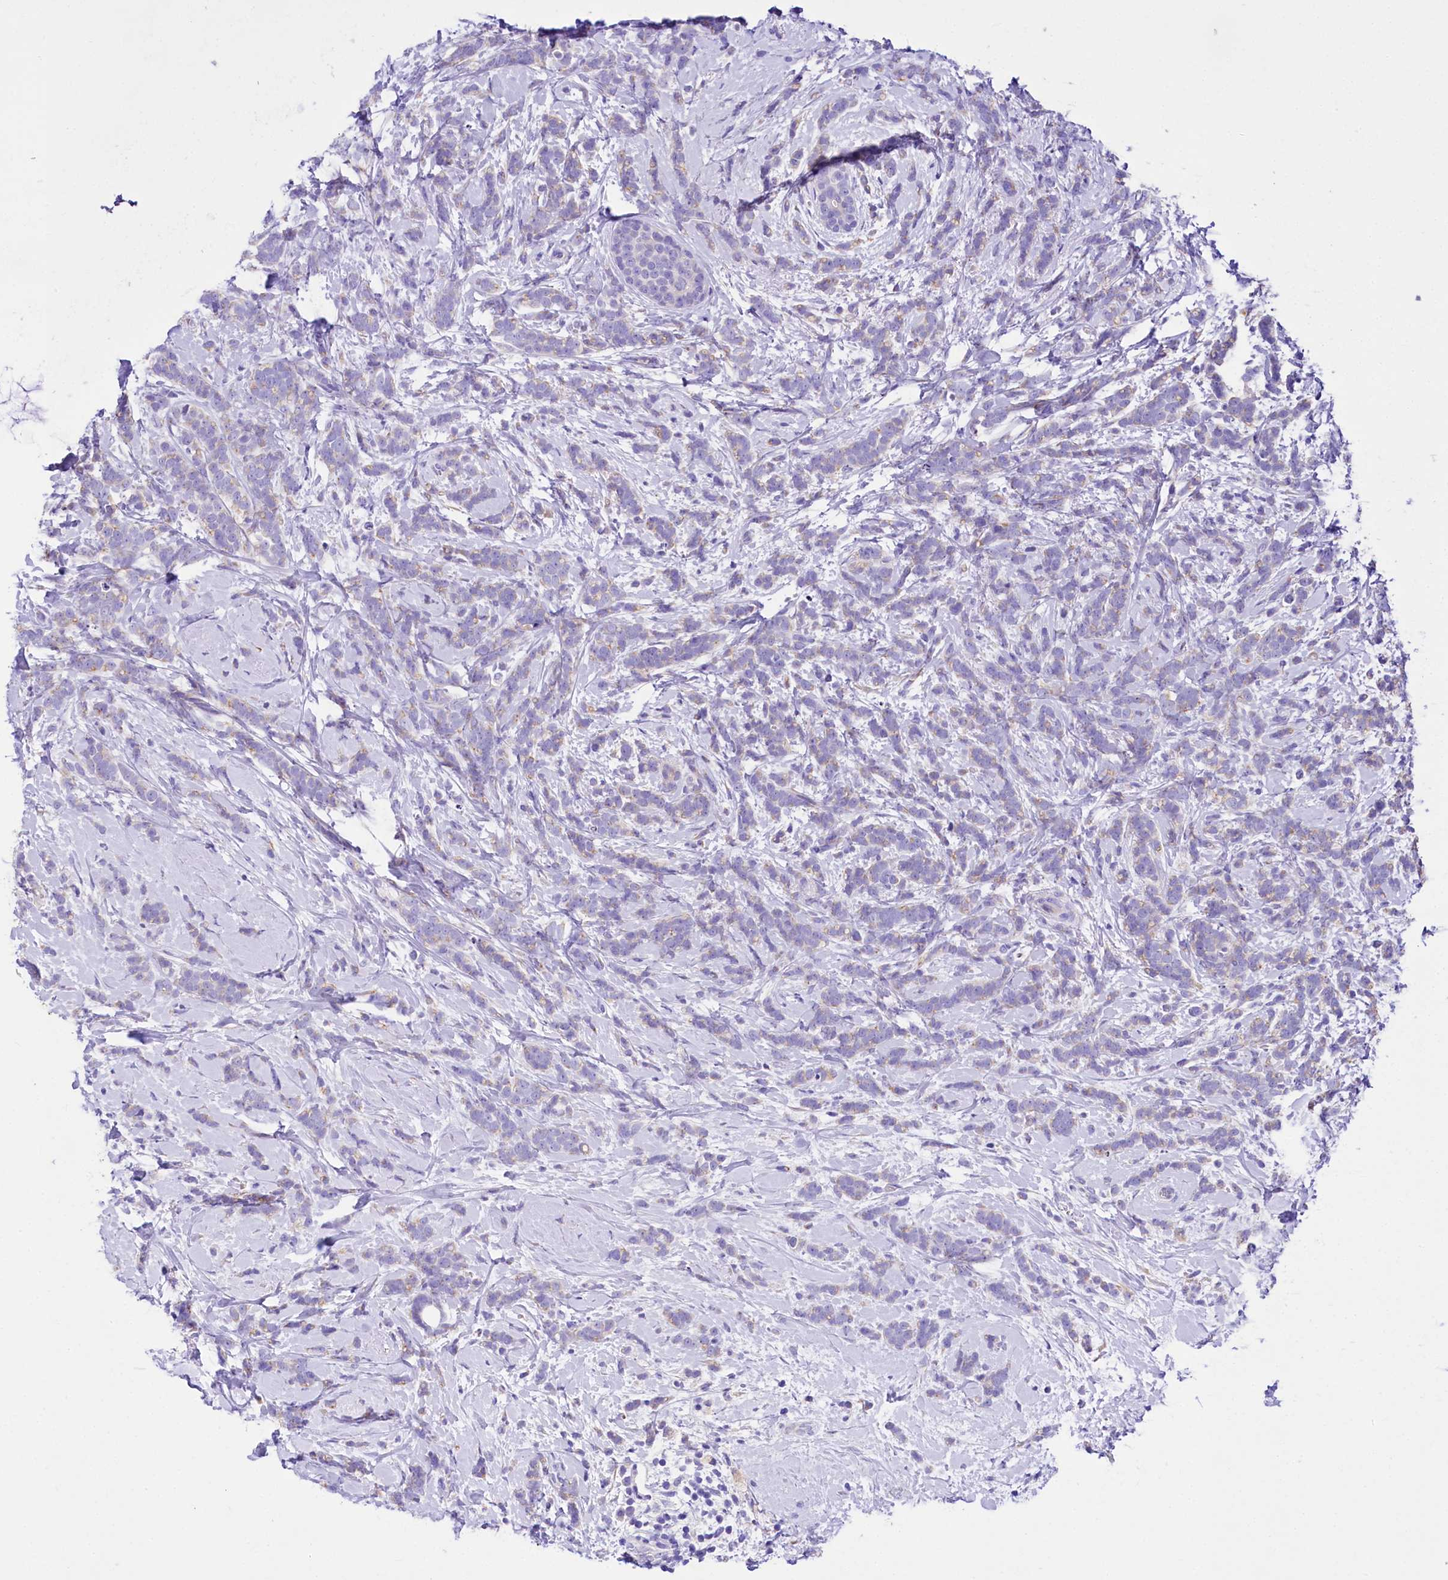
{"staining": {"intensity": "weak", "quantity": "<25%", "location": "cytoplasmic/membranous"}, "tissue": "breast cancer", "cell_type": "Tumor cells", "image_type": "cancer", "snomed": [{"axis": "morphology", "description": "Lobular carcinoma"}, {"axis": "topography", "description": "Breast"}], "caption": "Tumor cells are negative for protein expression in human breast lobular carcinoma.", "gene": "A2ML1", "patient": {"sex": "female", "age": 58}}